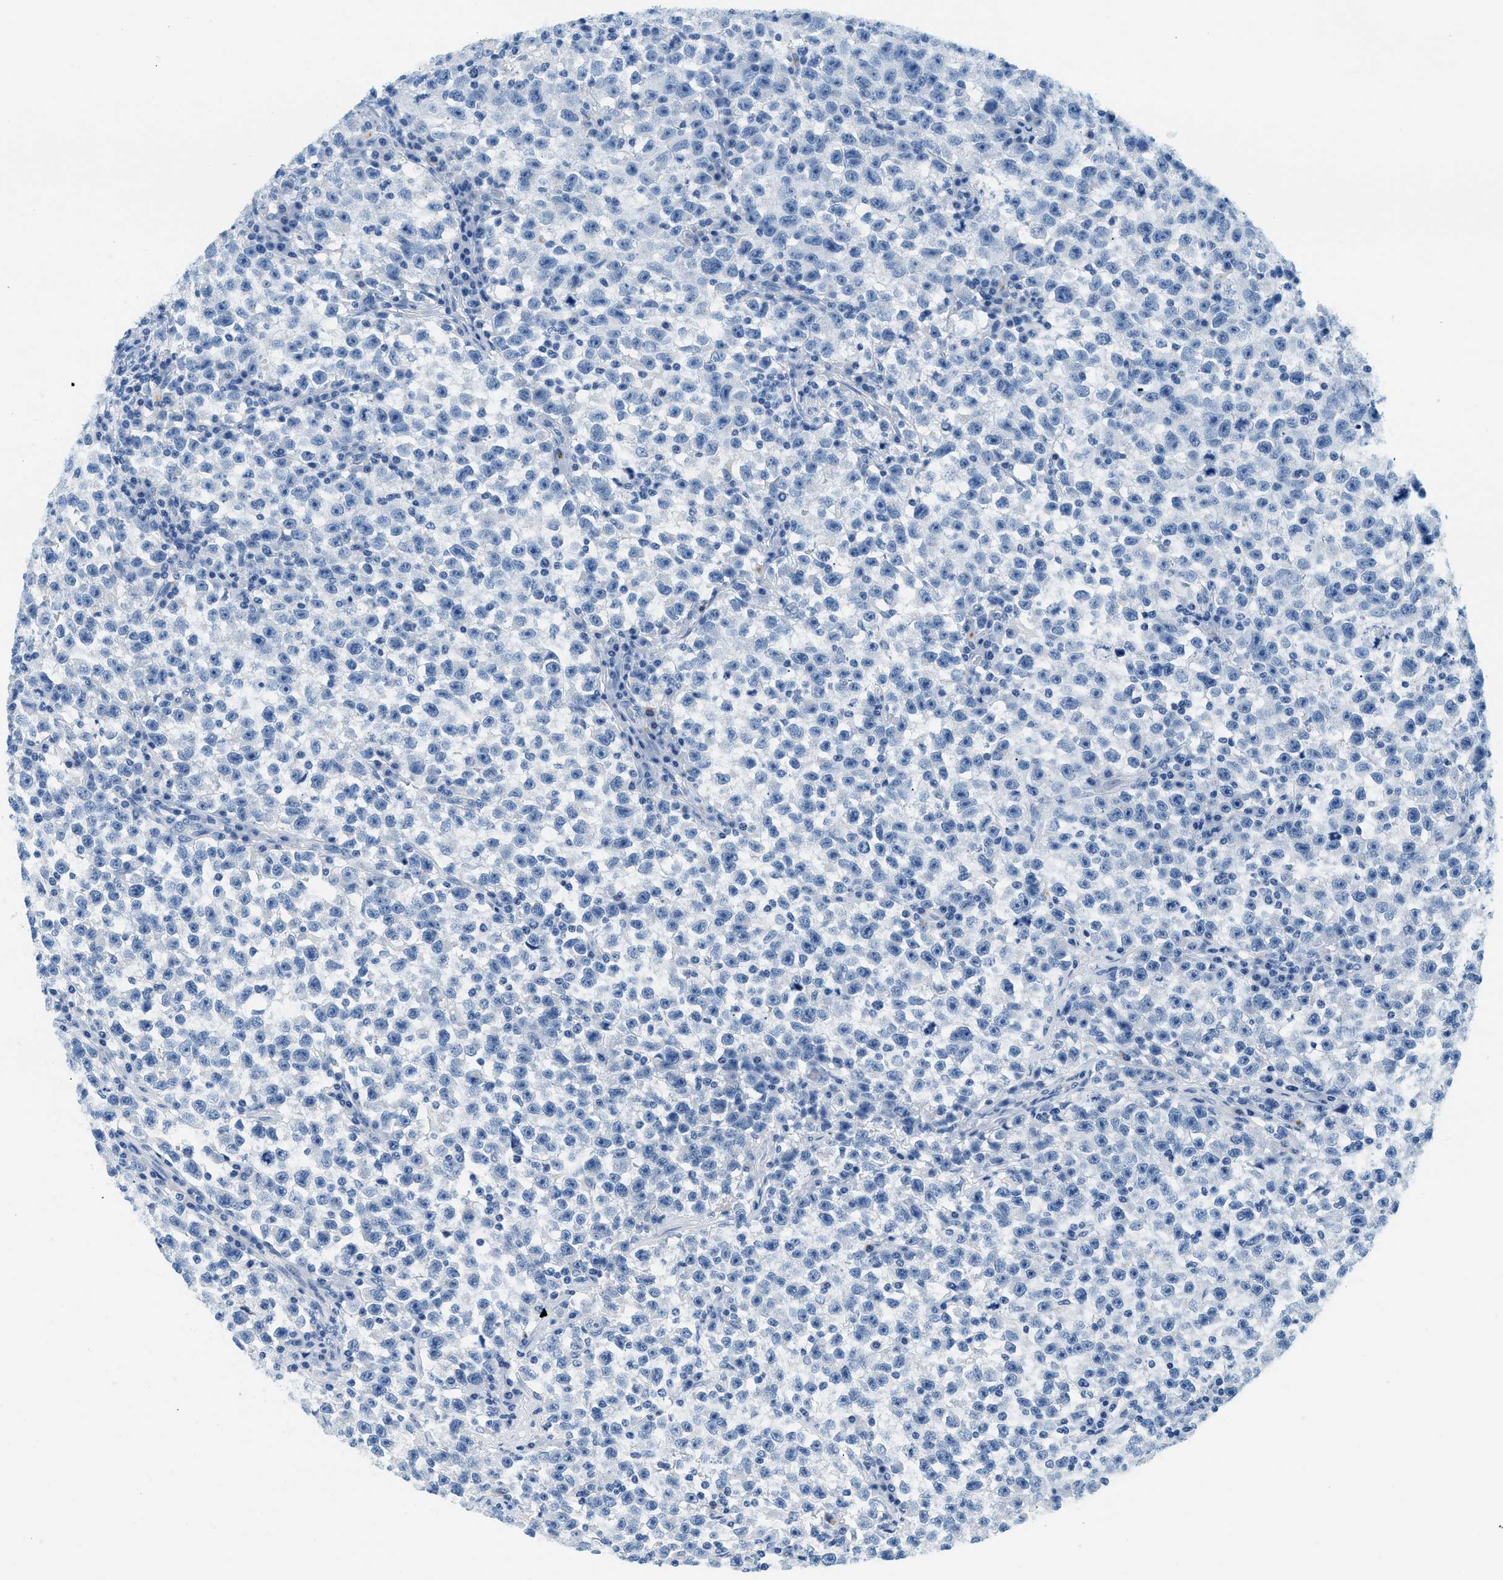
{"staining": {"intensity": "negative", "quantity": "none", "location": "none"}, "tissue": "testis cancer", "cell_type": "Tumor cells", "image_type": "cancer", "snomed": [{"axis": "morphology", "description": "Seminoma, NOS"}, {"axis": "topography", "description": "Testis"}], "caption": "Immunohistochemical staining of human testis cancer shows no significant positivity in tumor cells.", "gene": "STXBP2", "patient": {"sex": "male", "age": 22}}